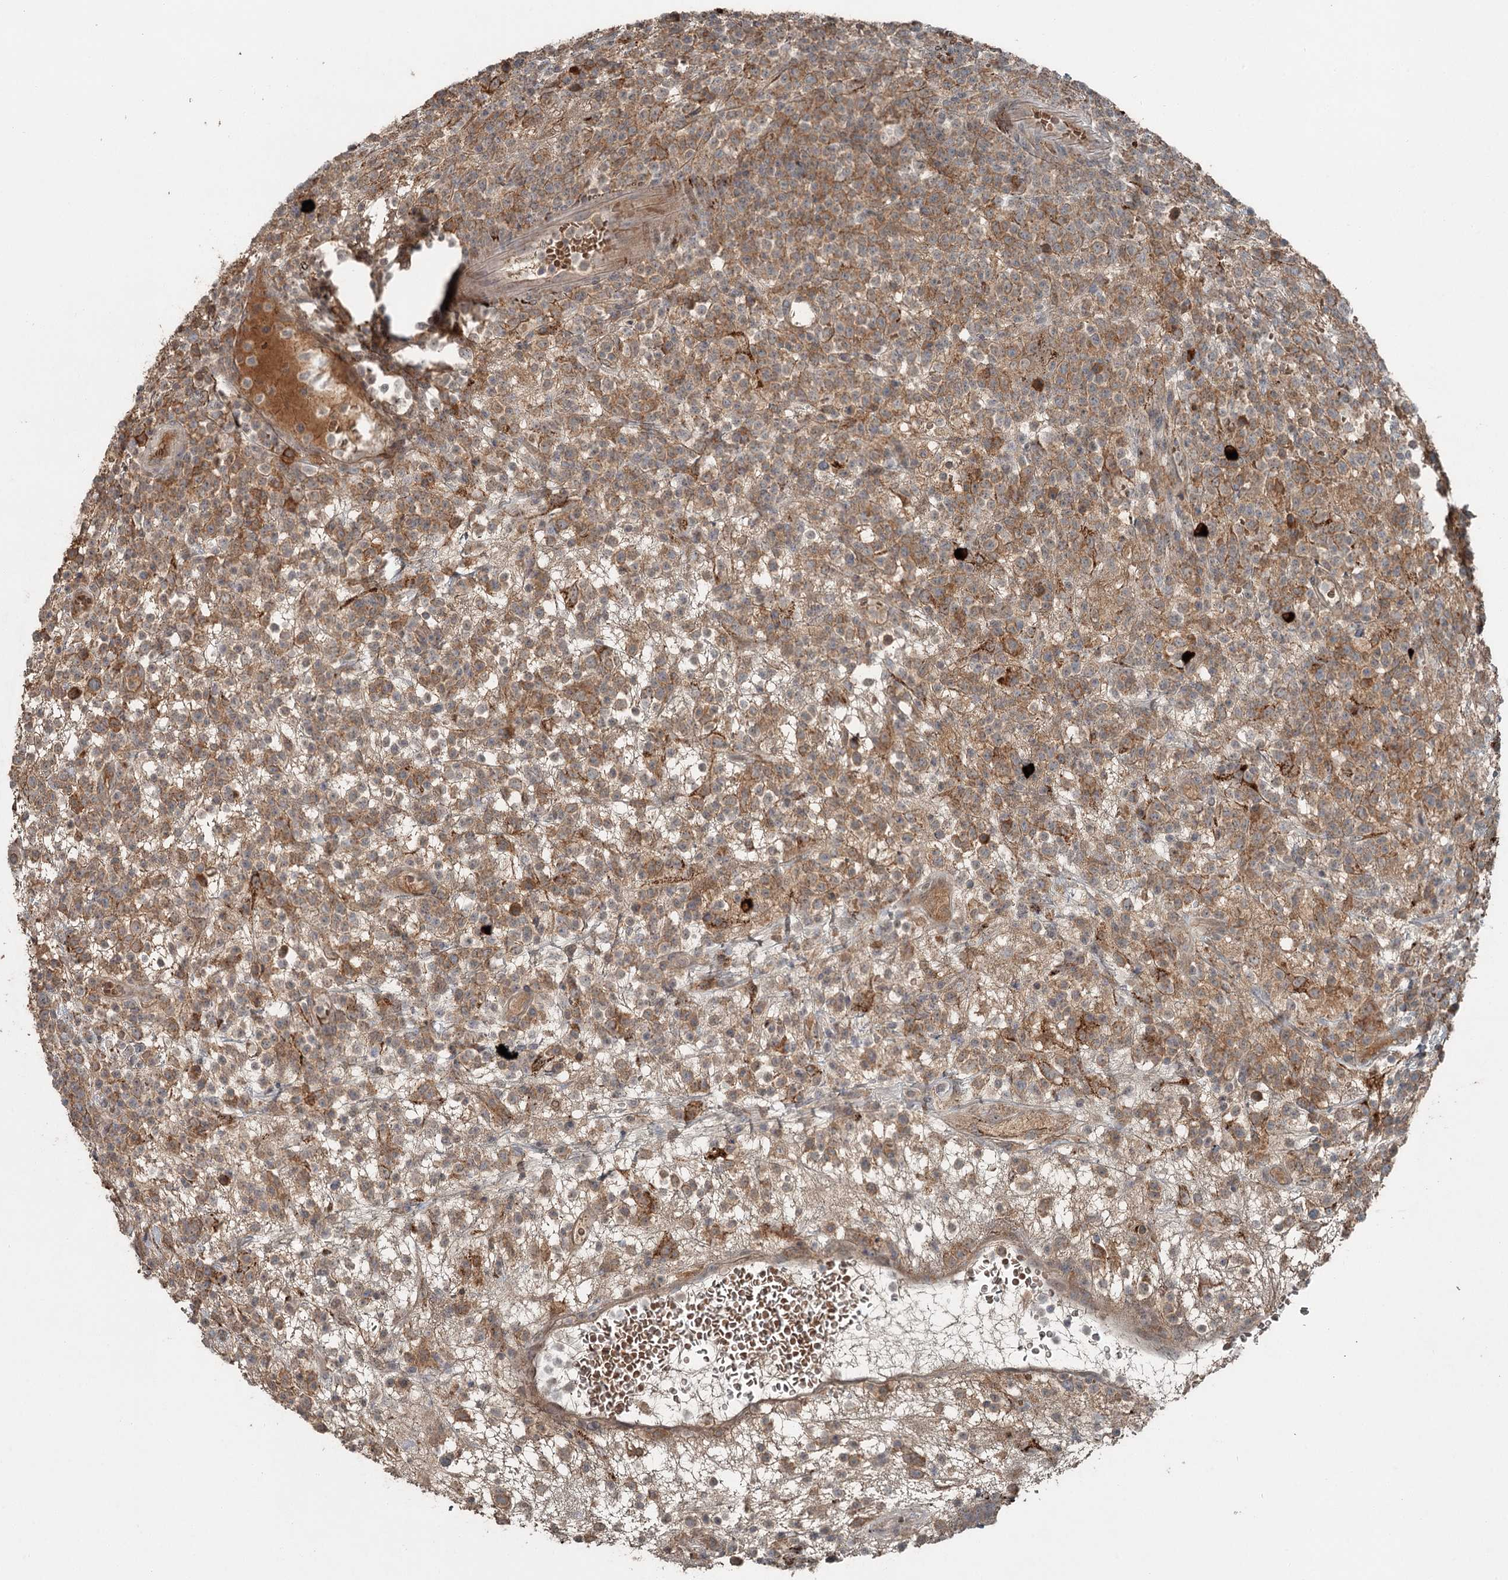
{"staining": {"intensity": "moderate", "quantity": ">75%", "location": "cytoplasmic/membranous"}, "tissue": "lymphoma", "cell_type": "Tumor cells", "image_type": "cancer", "snomed": [{"axis": "morphology", "description": "Malignant lymphoma, non-Hodgkin's type, High grade"}, {"axis": "topography", "description": "Colon"}], "caption": "This histopathology image shows immunohistochemistry (IHC) staining of malignant lymphoma, non-Hodgkin's type (high-grade), with medium moderate cytoplasmic/membranous expression in about >75% of tumor cells.", "gene": "SLC39A8", "patient": {"sex": "female", "age": 53}}